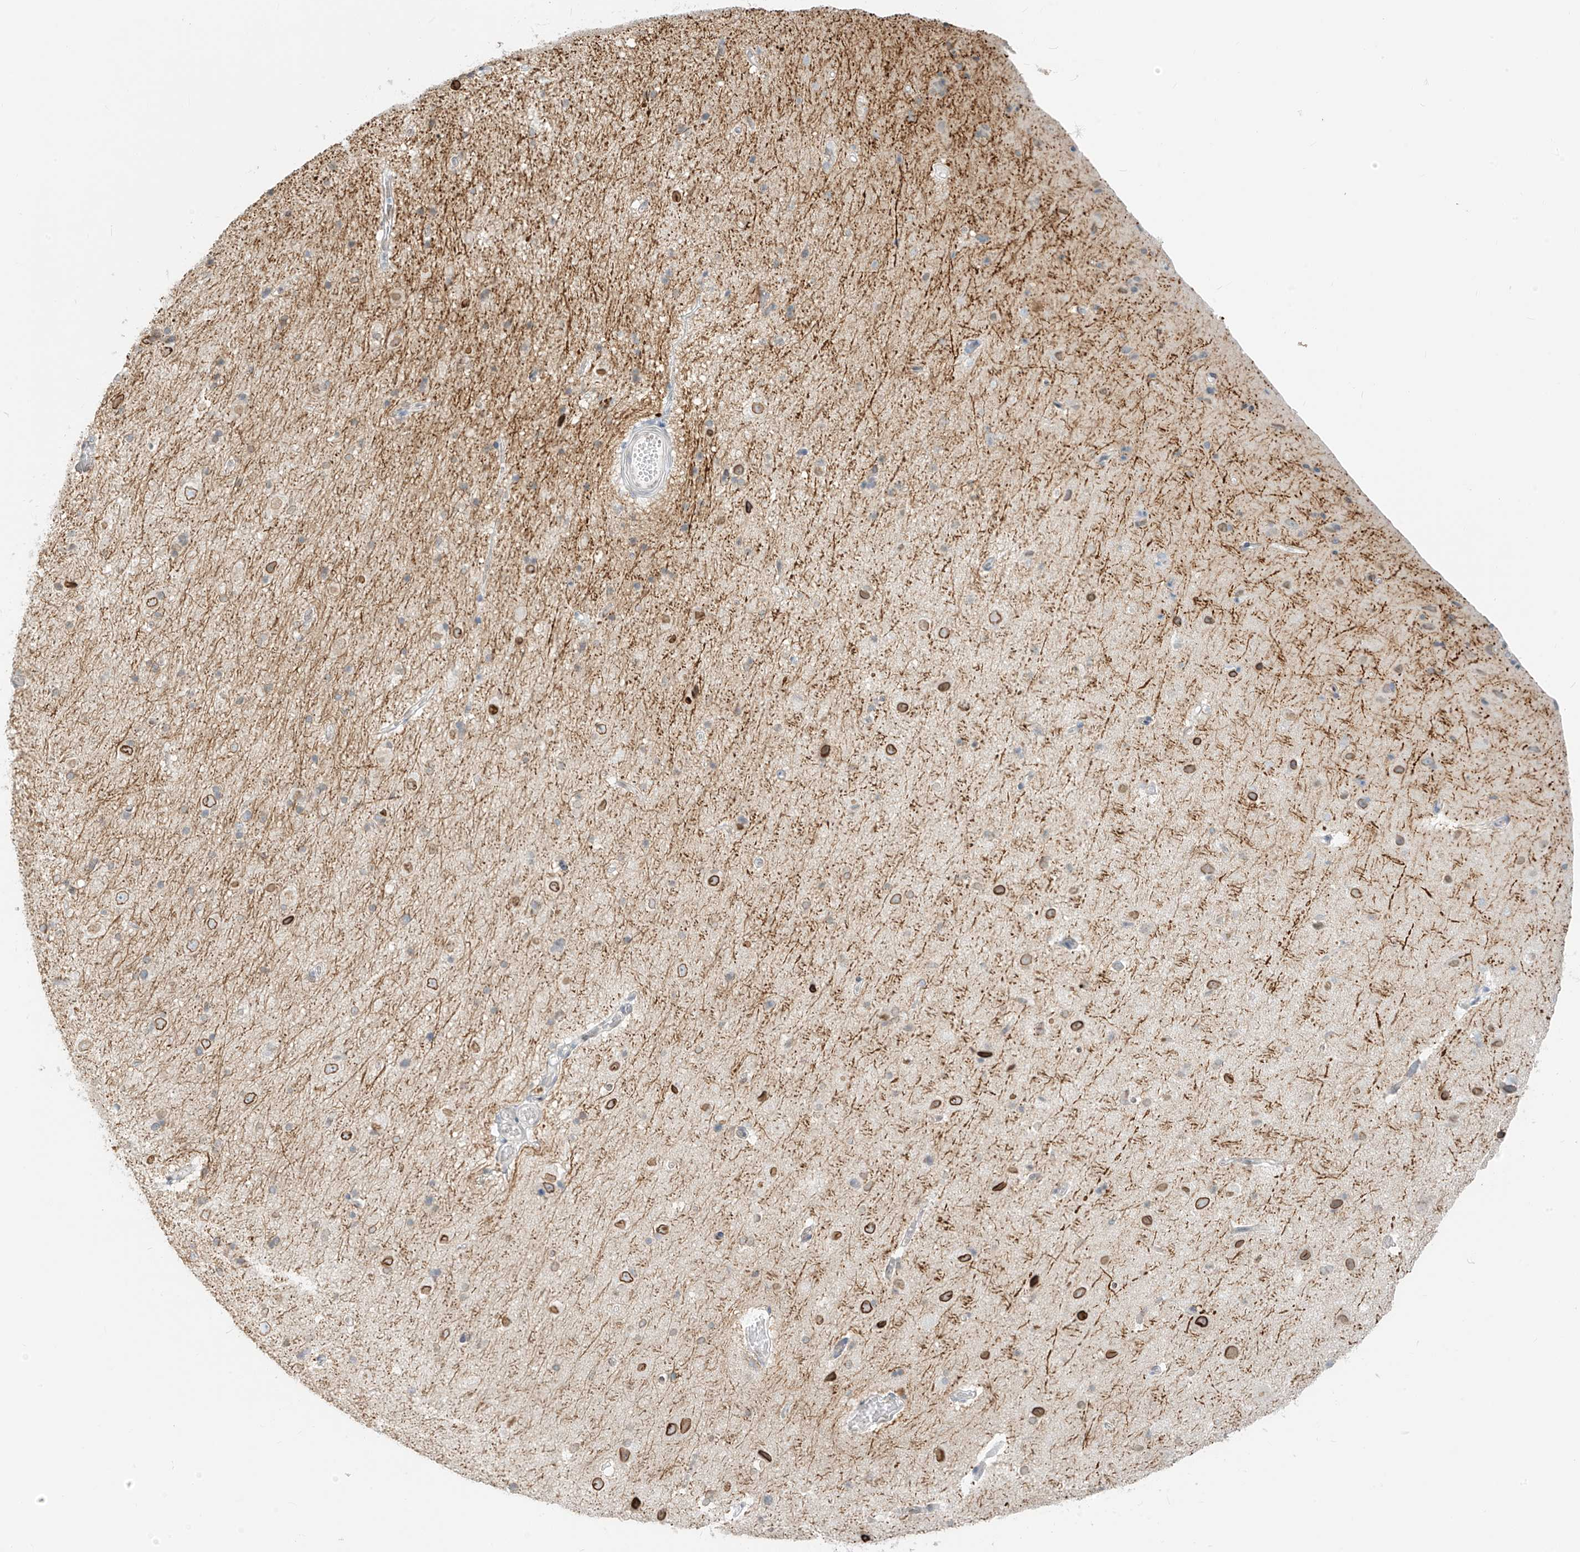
{"staining": {"intensity": "negative", "quantity": "none", "location": "none"}, "tissue": "cerebral cortex", "cell_type": "Endothelial cells", "image_type": "normal", "snomed": [{"axis": "morphology", "description": "Normal tissue, NOS"}, {"axis": "topography", "description": "Cerebral cortex"}], "caption": "A histopathology image of human cerebral cortex is negative for staining in endothelial cells. (DAB immunohistochemistry, high magnification).", "gene": "OSBPL7", "patient": {"sex": "male", "age": 34}}